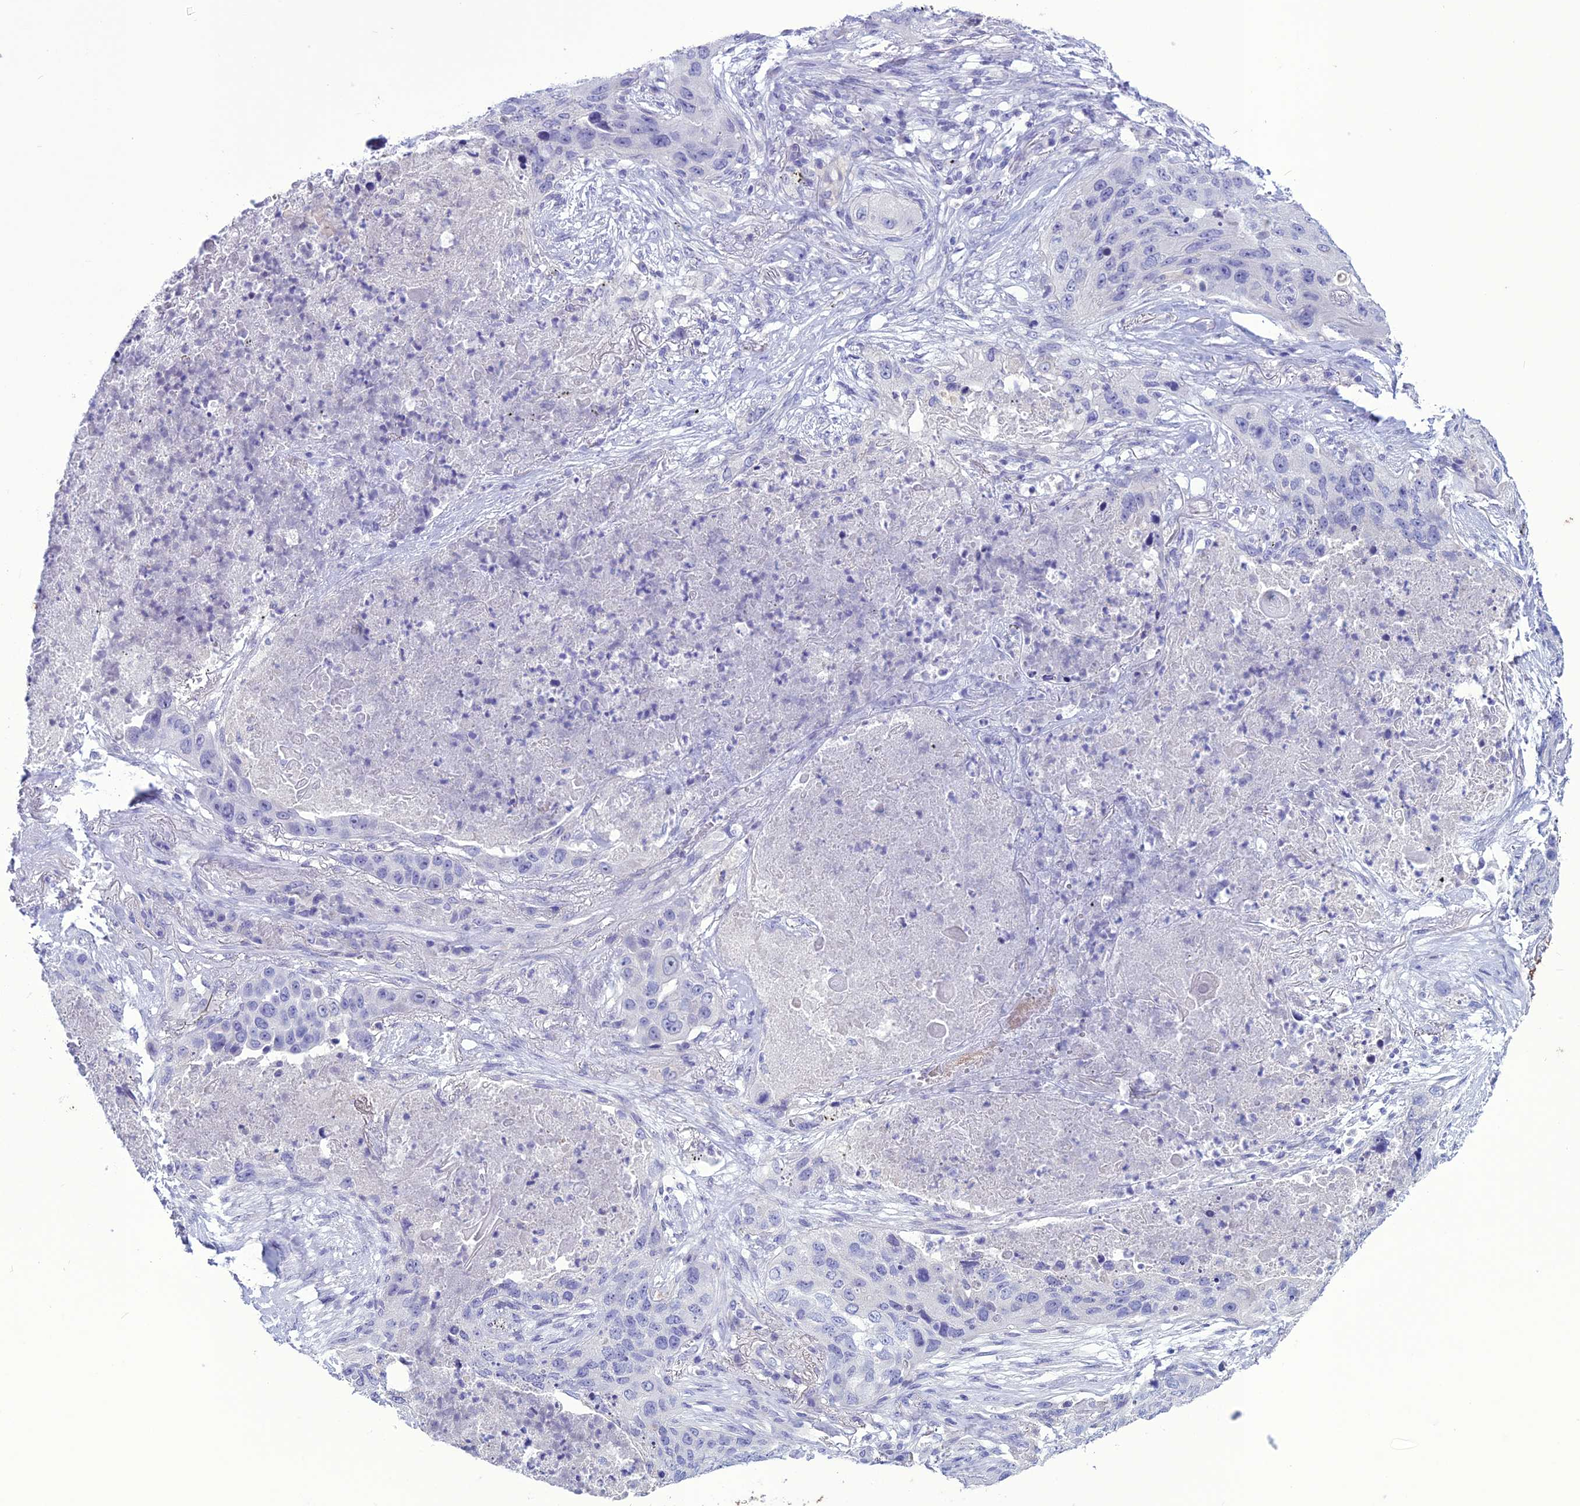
{"staining": {"intensity": "negative", "quantity": "none", "location": "none"}, "tissue": "lung cancer", "cell_type": "Tumor cells", "image_type": "cancer", "snomed": [{"axis": "morphology", "description": "Squamous cell carcinoma, NOS"}, {"axis": "topography", "description": "Lung"}], "caption": "Human squamous cell carcinoma (lung) stained for a protein using immunohistochemistry demonstrates no positivity in tumor cells.", "gene": "CLEC2L", "patient": {"sex": "female", "age": 63}}